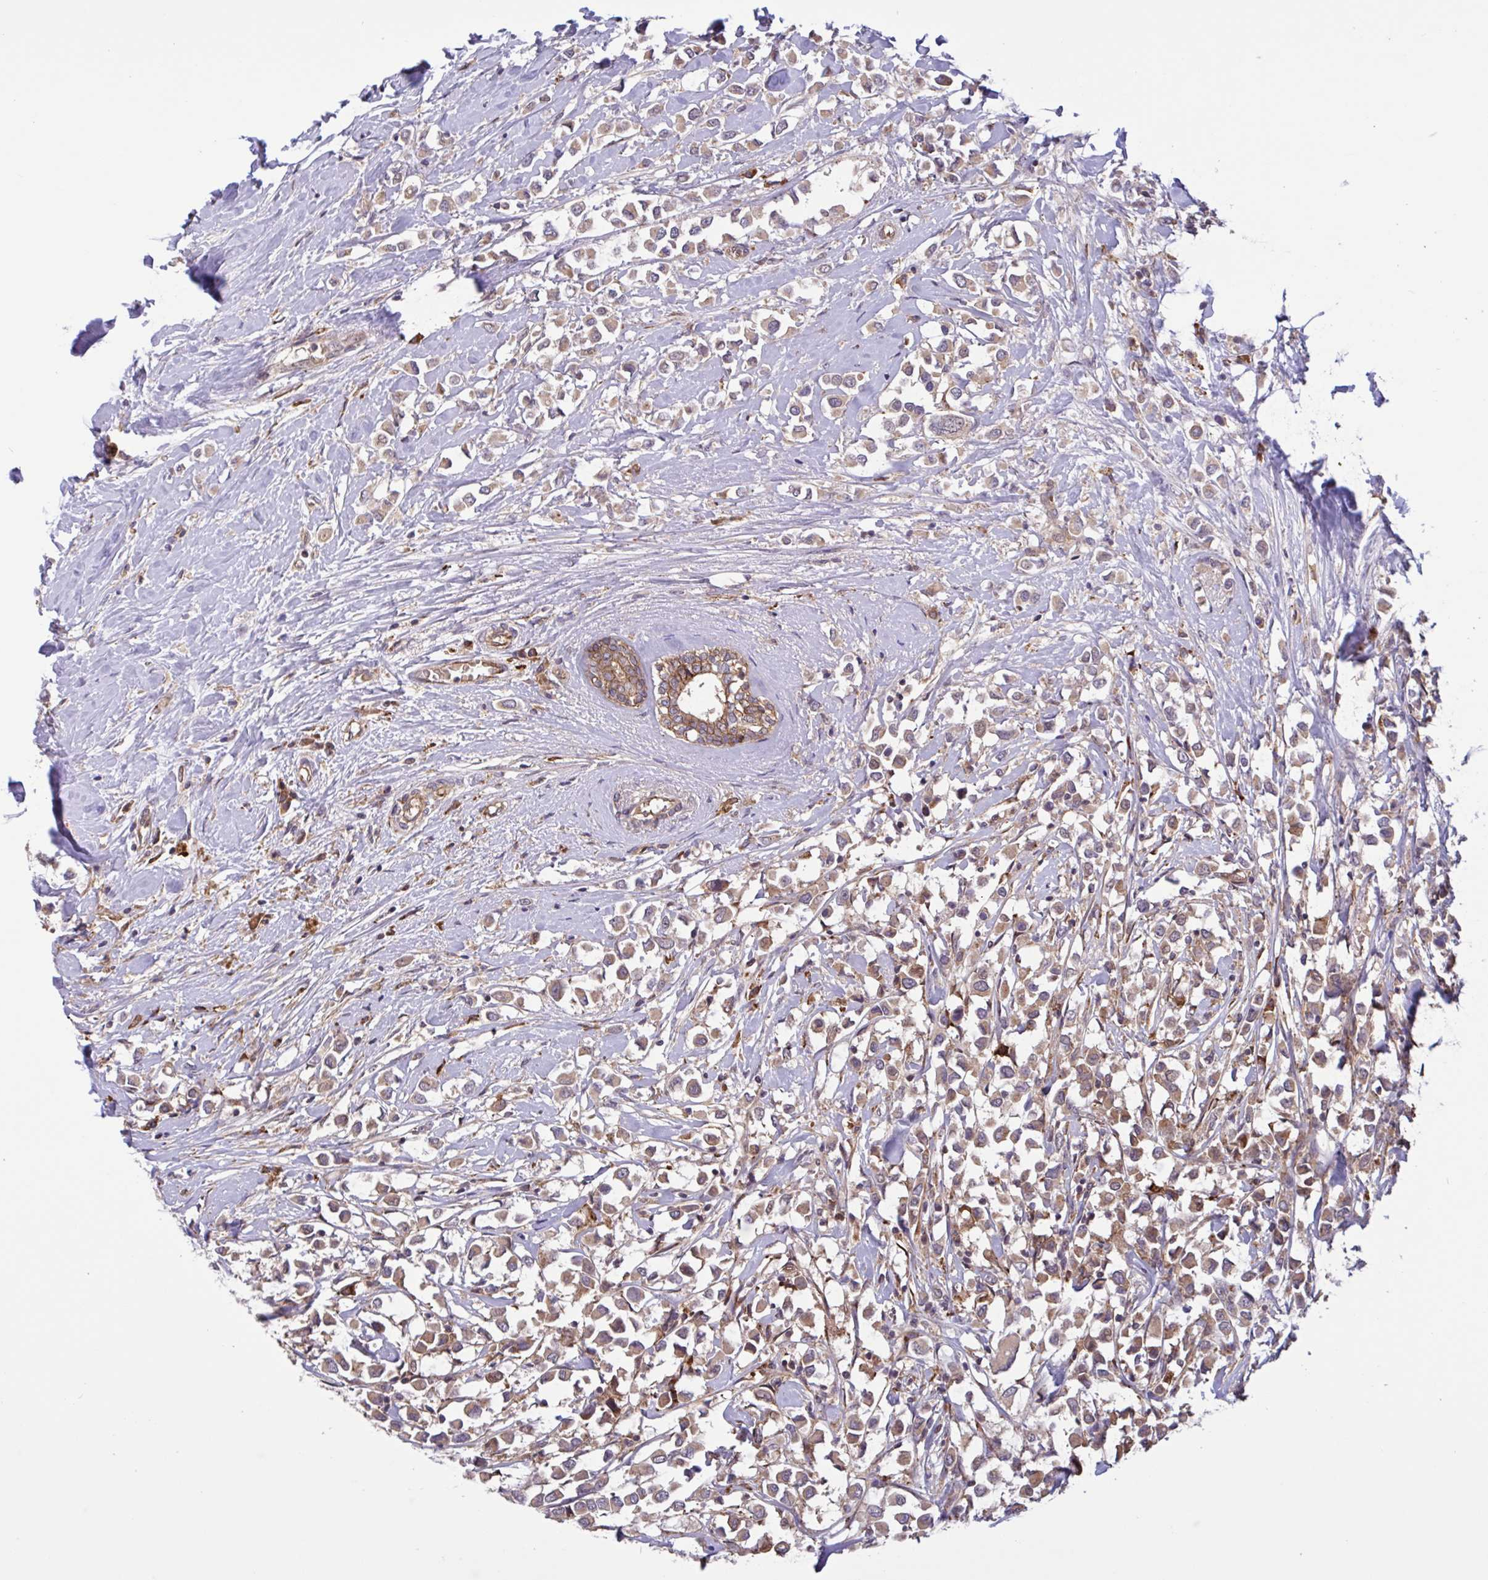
{"staining": {"intensity": "moderate", "quantity": ">75%", "location": "cytoplasmic/membranous"}, "tissue": "breast cancer", "cell_type": "Tumor cells", "image_type": "cancer", "snomed": [{"axis": "morphology", "description": "Duct carcinoma"}, {"axis": "topography", "description": "Breast"}], "caption": "This histopathology image shows immunohistochemistry (IHC) staining of breast intraductal carcinoma, with medium moderate cytoplasmic/membranous expression in about >75% of tumor cells.", "gene": "INTS10", "patient": {"sex": "female", "age": 61}}